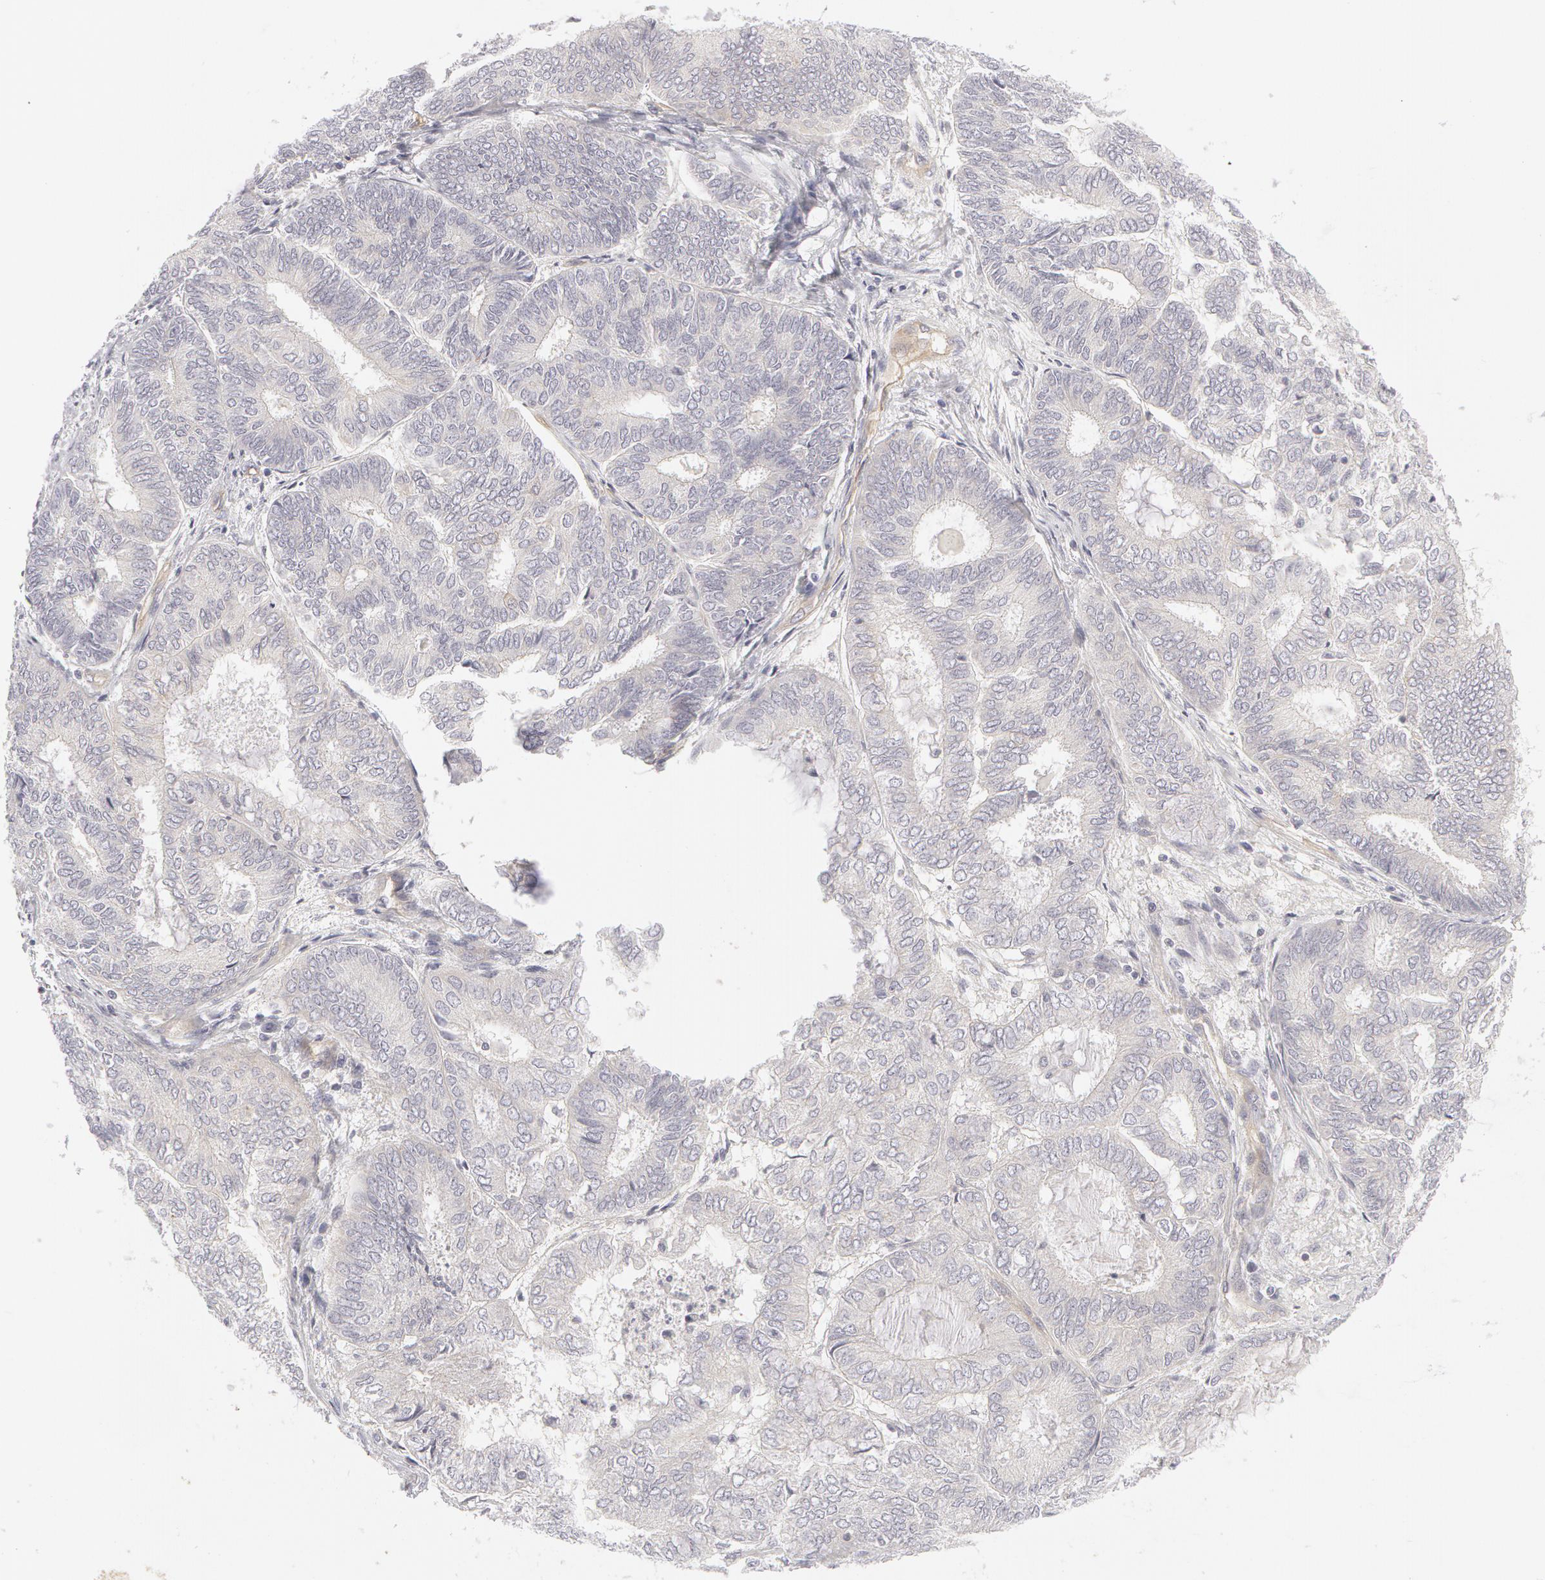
{"staining": {"intensity": "negative", "quantity": "none", "location": "none"}, "tissue": "endometrial cancer", "cell_type": "Tumor cells", "image_type": "cancer", "snomed": [{"axis": "morphology", "description": "Adenocarcinoma, NOS"}, {"axis": "topography", "description": "Endometrium"}], "caption": "Tumor cells show no significant protein expression in endometrial cancer (adenocarcinoma).", "gene": "ABCB1", "patient": {"sex": "female", "age": 59}}